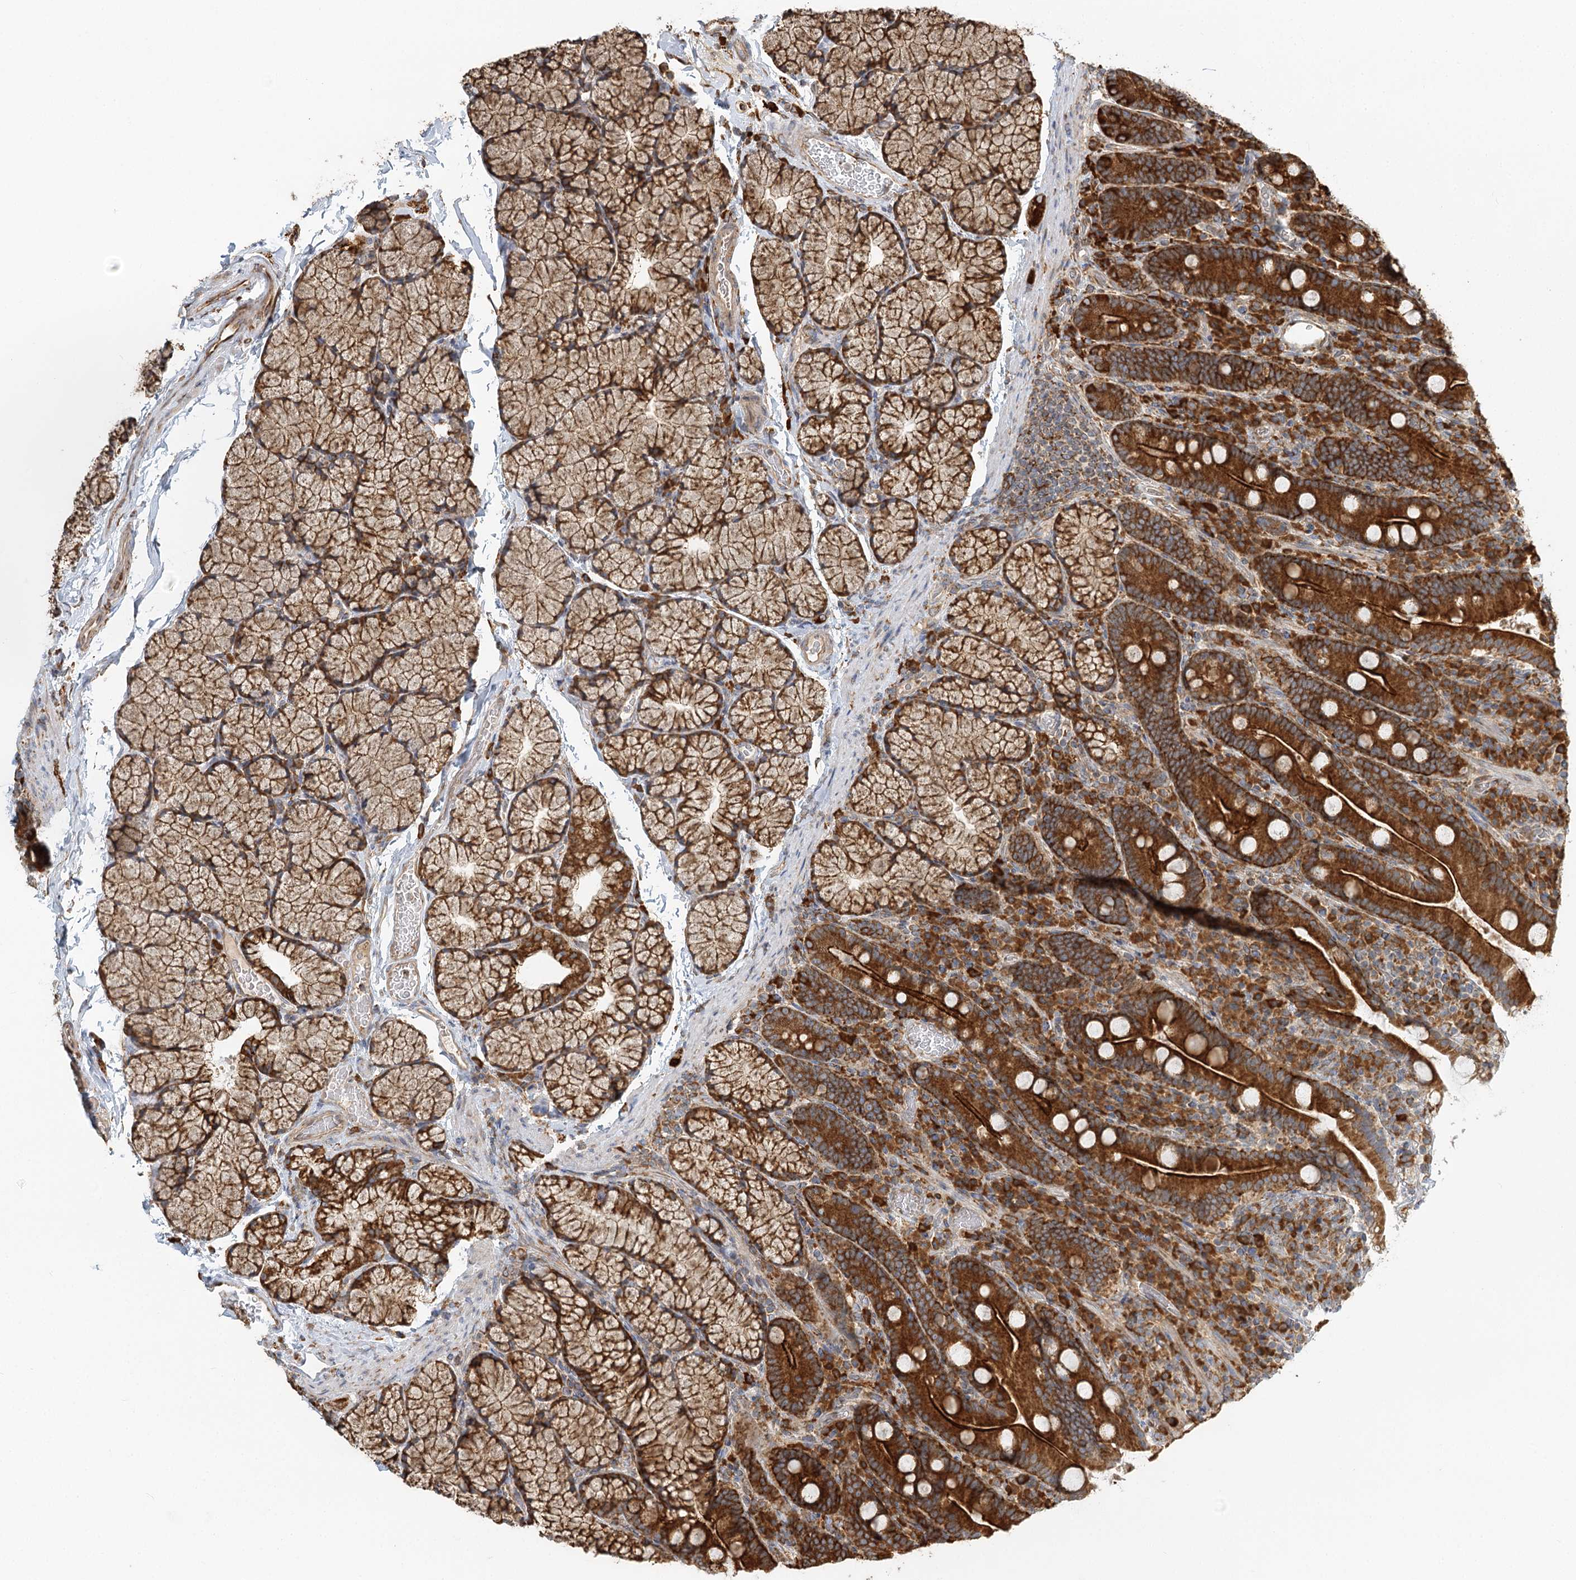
{"staining": {"intensity": "strong", "quantity": ">75%", "location": "cytoplasmic/membranous"}, "tissue": "duodenum", "cell_type": "Glandular cells", "image_type": "normal", "snomed": [{"axis": "morphology", "description": "Normal tissue, NOS"}, {"axis": "topography", "description": "Duodenum"}], "caption": "Immunohistochemistry (DAB (3,3'-diaminobenzidine)) staining of unremarkable human duodenum shows strong cytoplasmic/membranous protein staining in about >75% of glandular cells. (Stains: DAB (3,3'-diaminobenzidine) in brown, nuclei in blue, Microscopy: brightfield microscopy at high magnification).", "gene": "TAS1R1", "patient": {"sex": "male", "age": 35}}